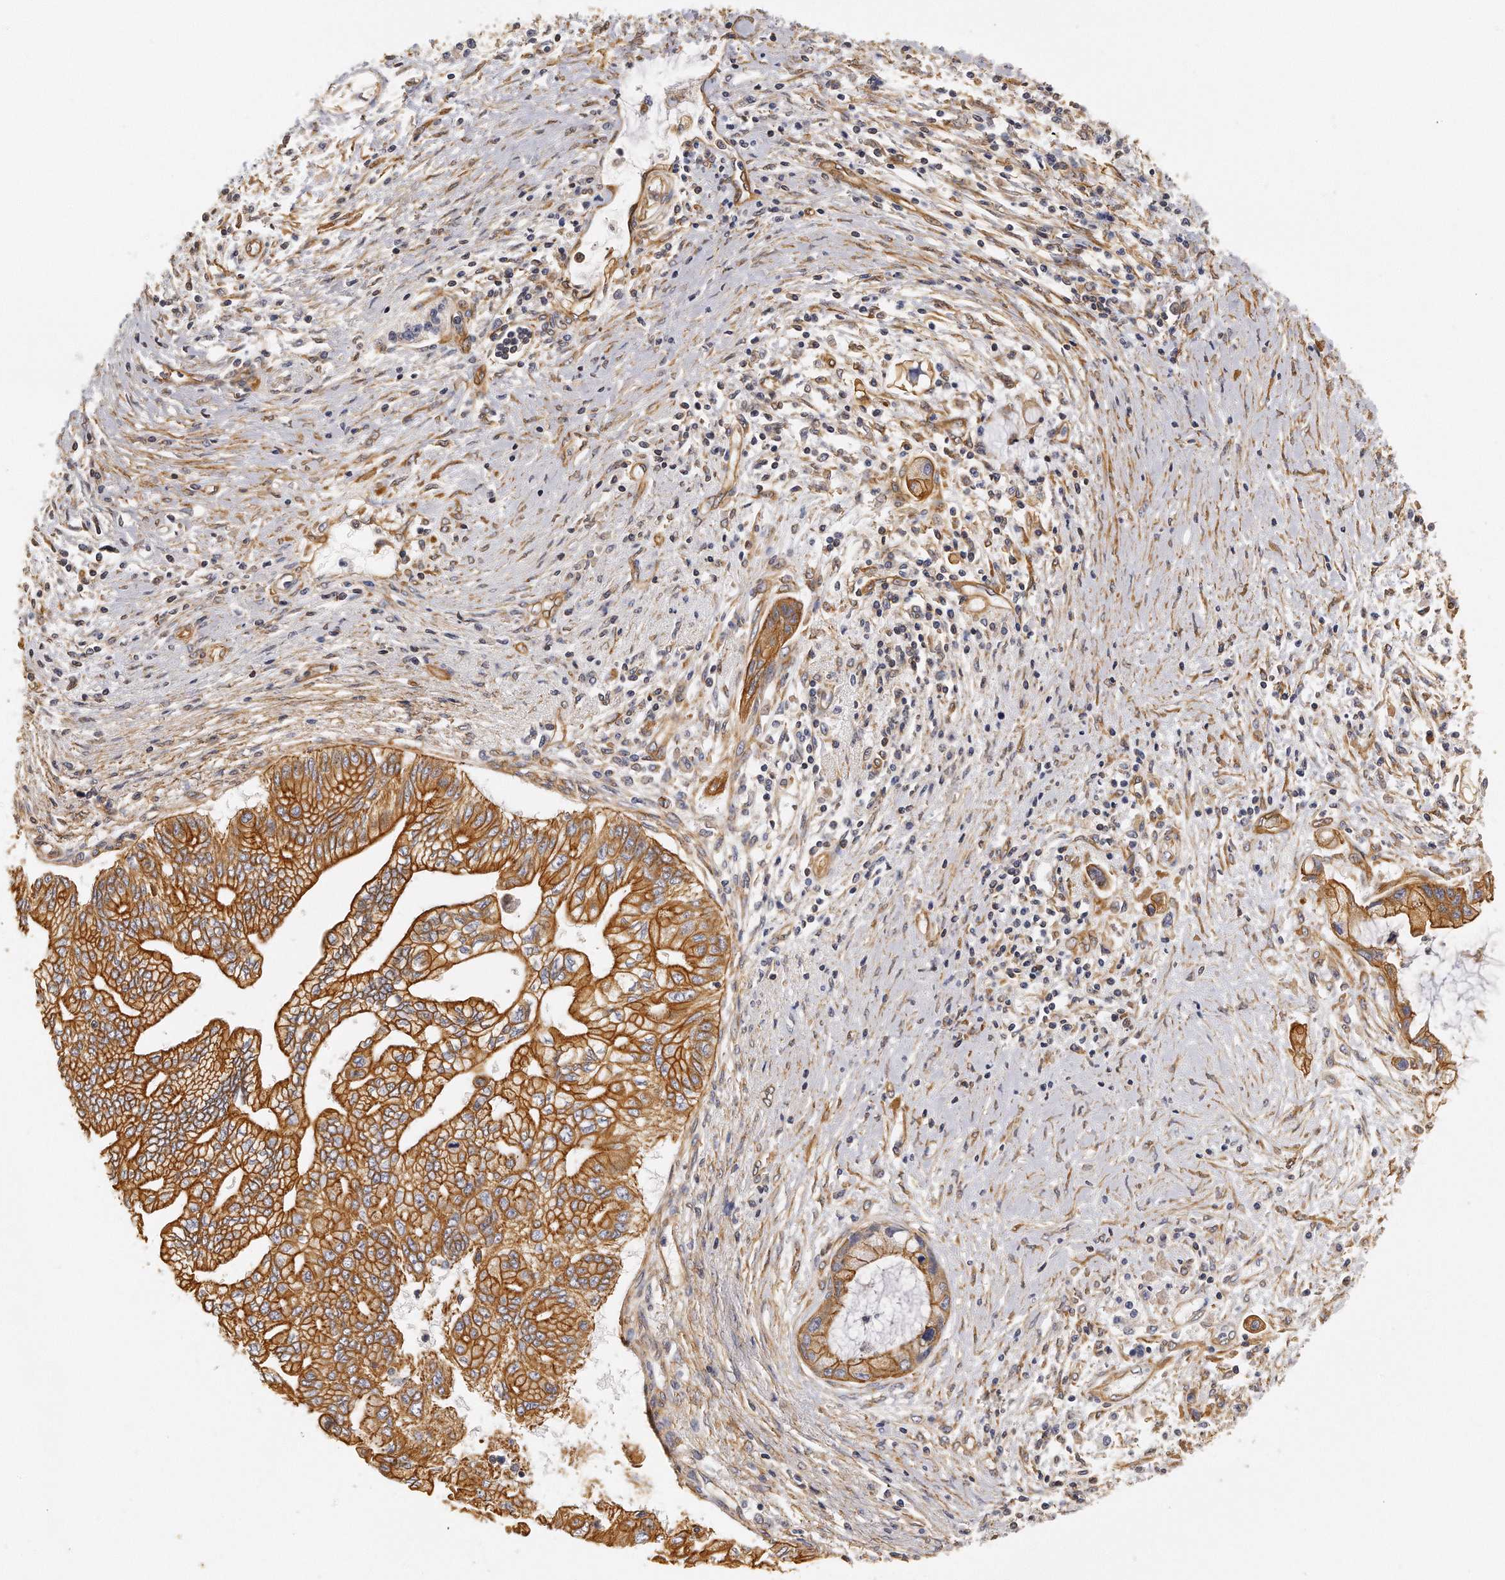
{"staining": {"intensity": "strong", "quantity": ">75%", "location": "cytoplasmic/membranous"}, "tissue": "pancreatic cancer", "cell_type": "Tumor cells", "image_type": "cancer", "snomed": [{"axis": "morphology", "description": "Adenocarcinoma, NOS"}, {"axis": "topography", "description": "Pancreas"}], "caption": "The immunohistochemical stain highlights strong cytoplasmic/membranous positivity in tumor cells of pancreatic adenocarcinoma tissue.", "gene": "CHST7", "patient": {"sex": "female", "age": 59}}